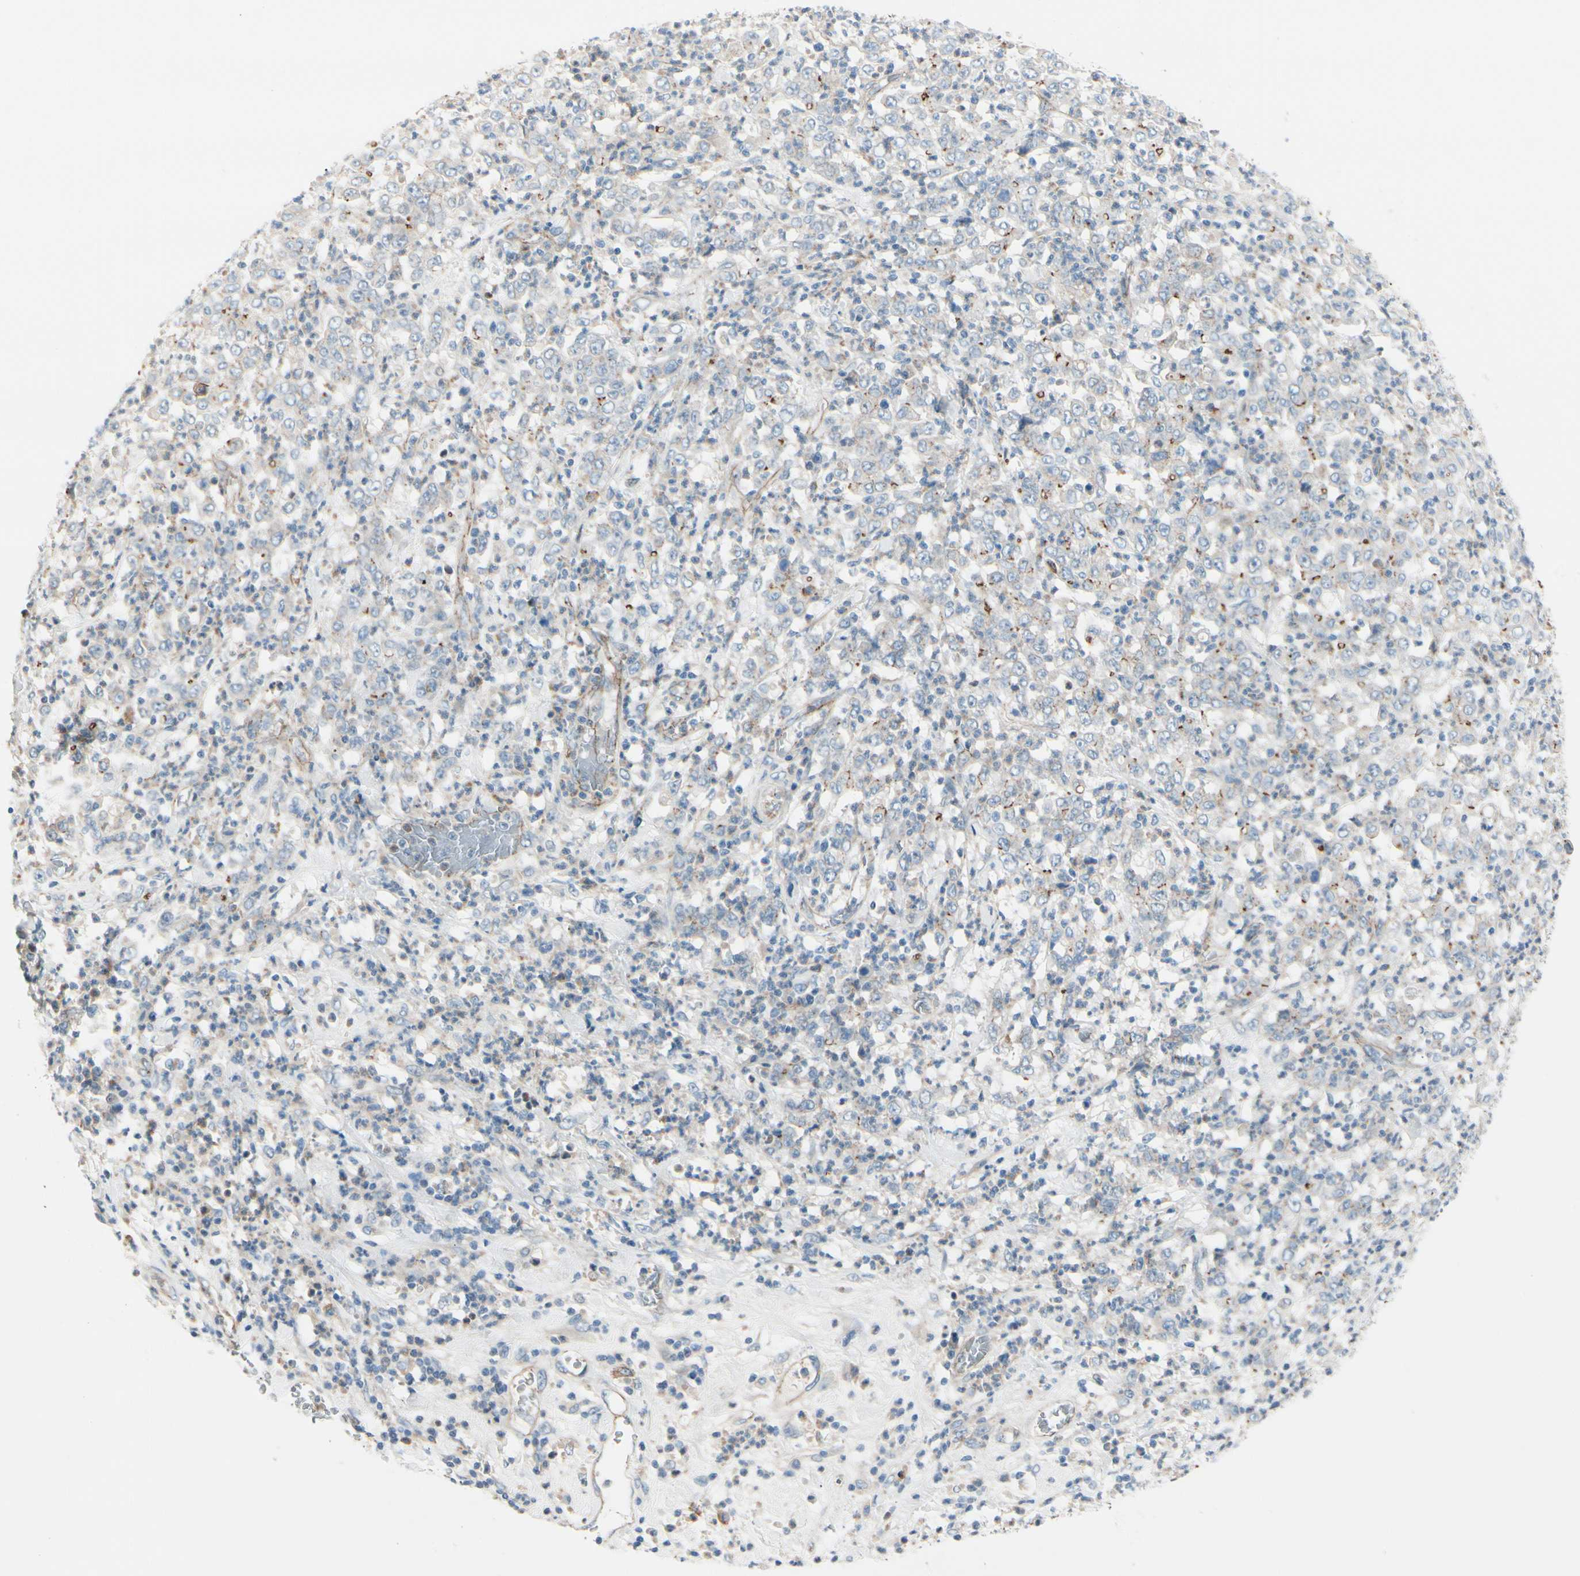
{"staining": {"intensity": "negative", "quantity": "none", "location": "none"}, "tissue": "stomach cancer", "cell_type": "Tumor cells", "image_type": "cancer", "snomed": [{"axis": "morphology", "description": "Adenocarcinoma, NOS"}, {"axis": "topography", "description": "Stomach, lower"}], "caption": "Immunohistochemistry image of neoplastic tissue: human stomach adenocarcinoma stained with DAB (3,3'-diaminobenzidine) shows no significant protein expression in tumor cells.", "gene": "TJP1", "patient": {"sex": "female", "age": 71}}